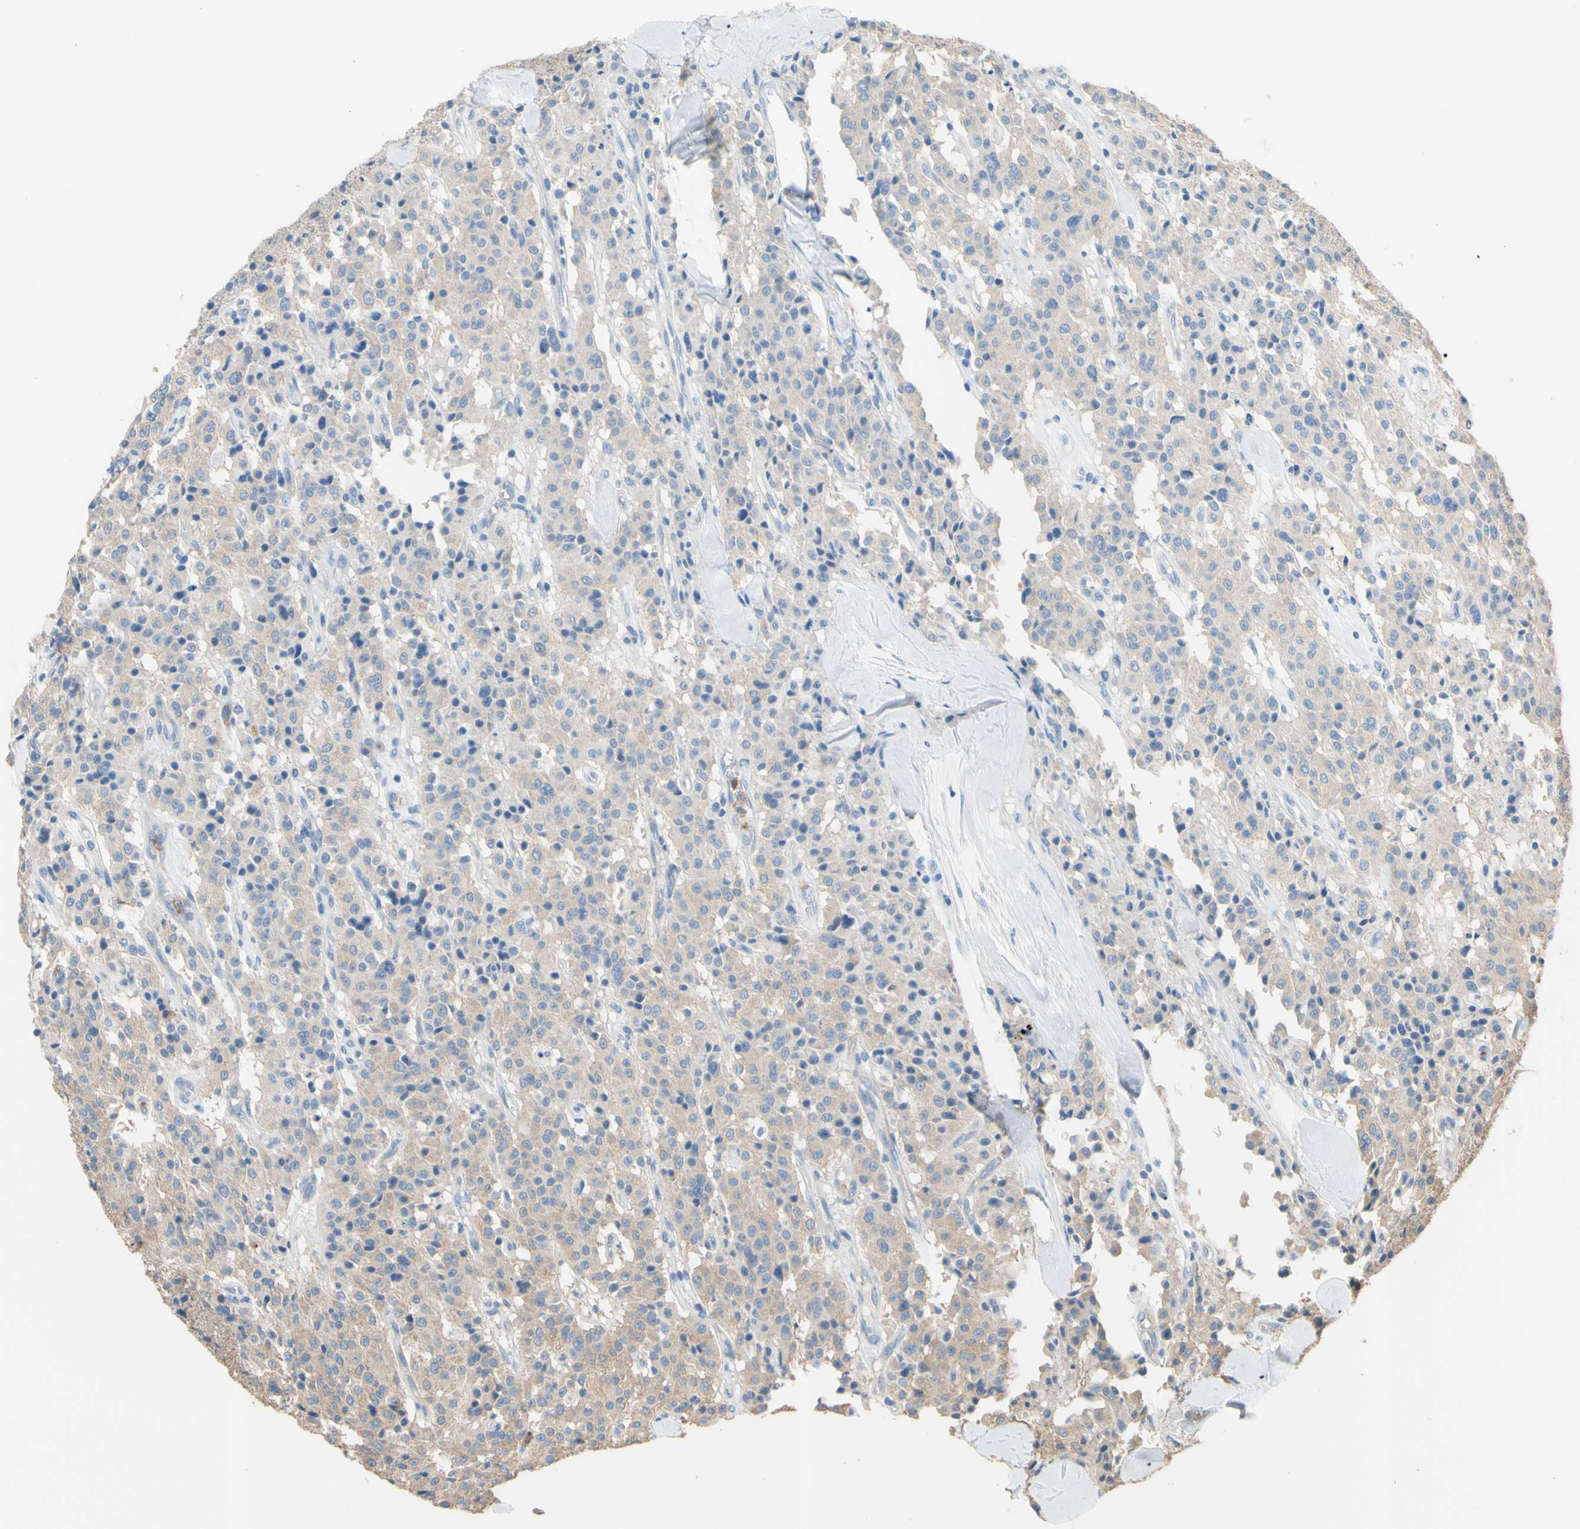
{"staining": {"intensity": "weak", "quantity": ">75%", "location": "cytoplasmic/membranous"}, "tissue": "carcinoid", "cell_type": "Tumor cells", "image_type": "cancer", "snomed": [{"axis": "morphology", "description": "Carcinoid, malignant, NOS"}, {"axis": "topography", "description": "Lung"}], "caption": "IHC (DAB (3,3'-diaminobenzidine)) staining of human malignant carcinoid shows weak cytoplasmic/membranous protein staining in approximately >75% of tumor cells. (IHC, brightfield microscopy, high magnification).", "gene": "CTTN", "patient": {"sex": "male", "age": 30}}